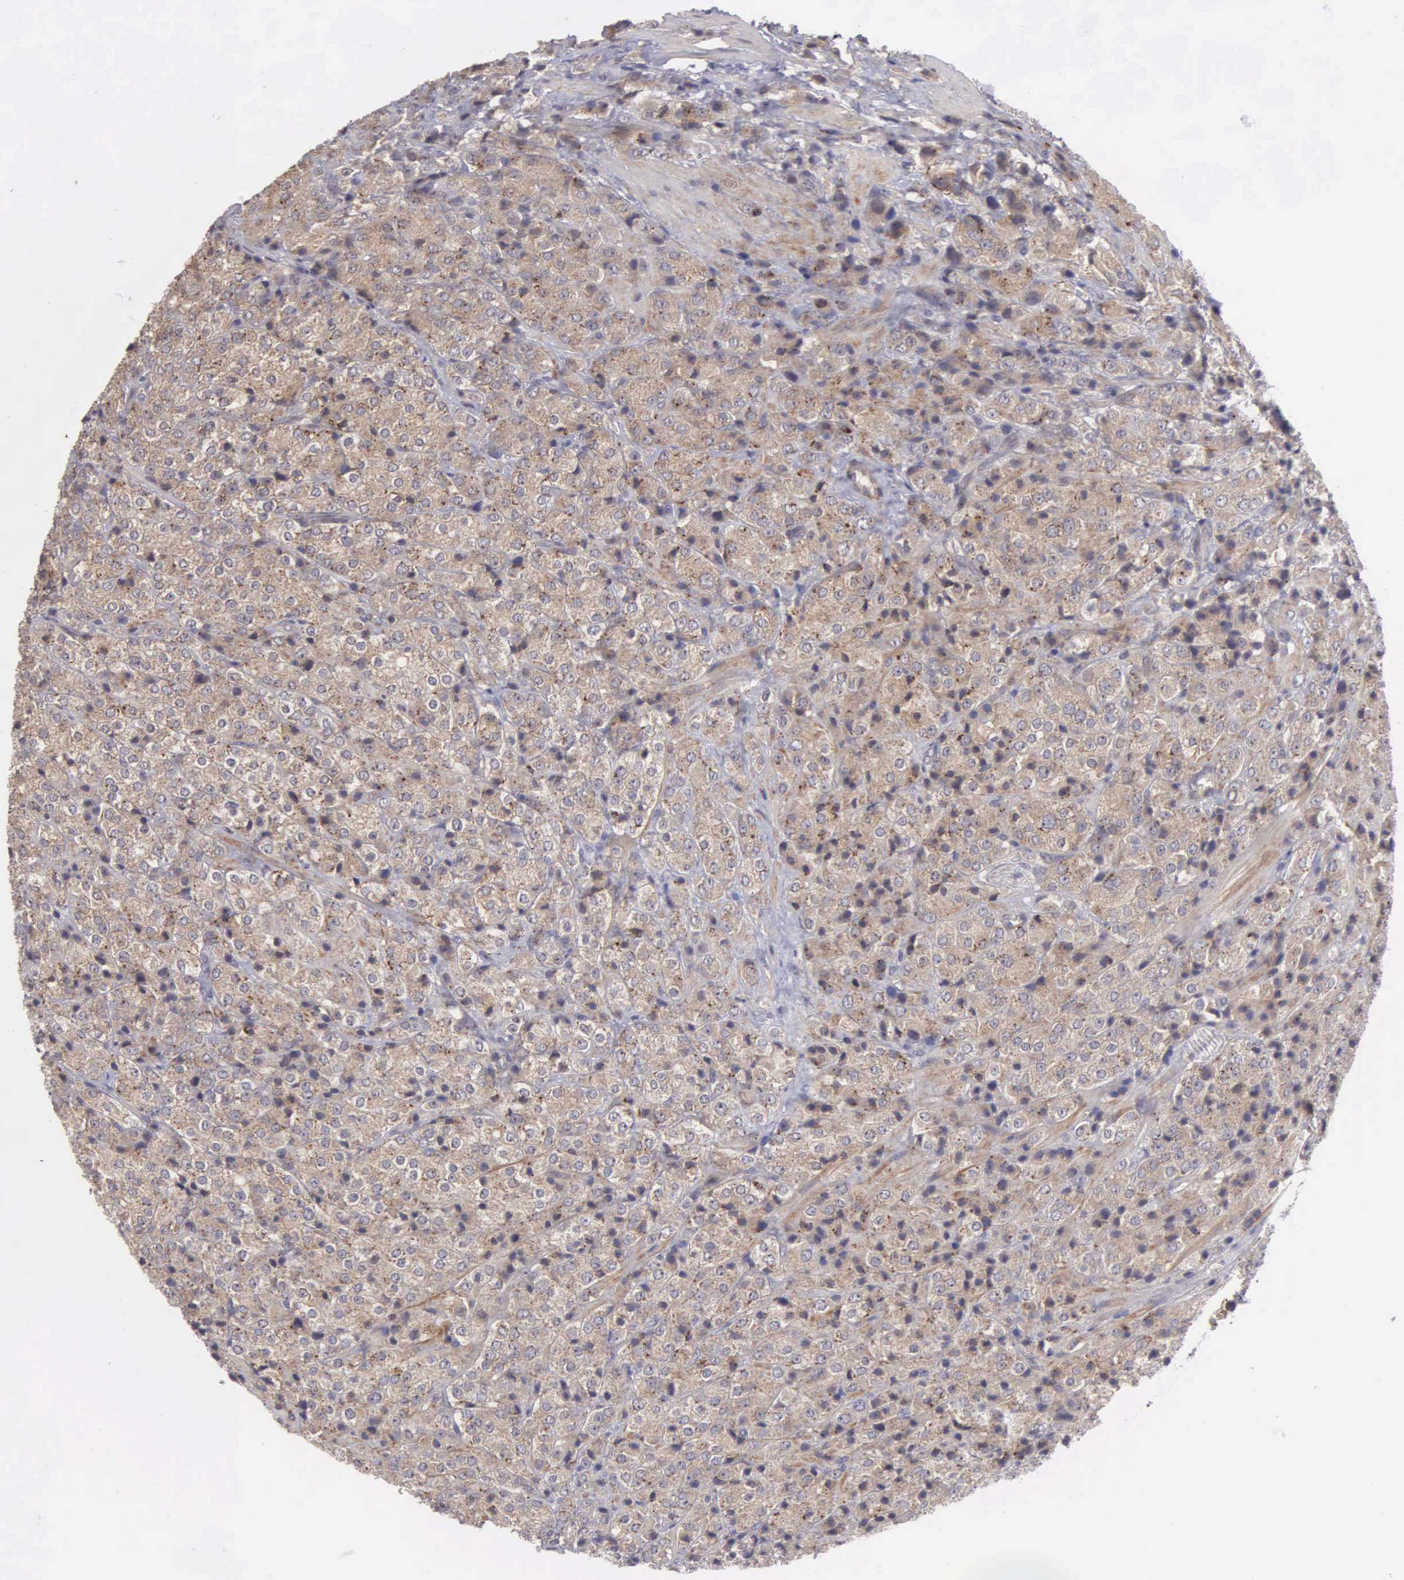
{"staining": {"intensity": "moderate", "quantity": ">75%", "location": "cytoplasmic/membranous"}, "tissue": "prostate cancer", "cell_type": "Tumor cells", "image_type": "cancer", "snomed": [{"axis": "morphology", "description": "Adenocarcinoma, Medium grade"}, {"axis": "topography", "description": "Prostate"}], "caption": "Immunohistochemistry (IHC) (DAB (3,3'-diaminobenzidine)) staining of human adenocarcinoma (medium-grade) (prostate) displays moderate cytoplasmic/membranous protein expression in about >75% of tumor cells. The protein is stained brown, and the nuclei are stained in blue (DAB IHC with brightfield microscopy, high magnification).", "gene": "RTL10", "patient": {"sex": "male", "age": 70}}